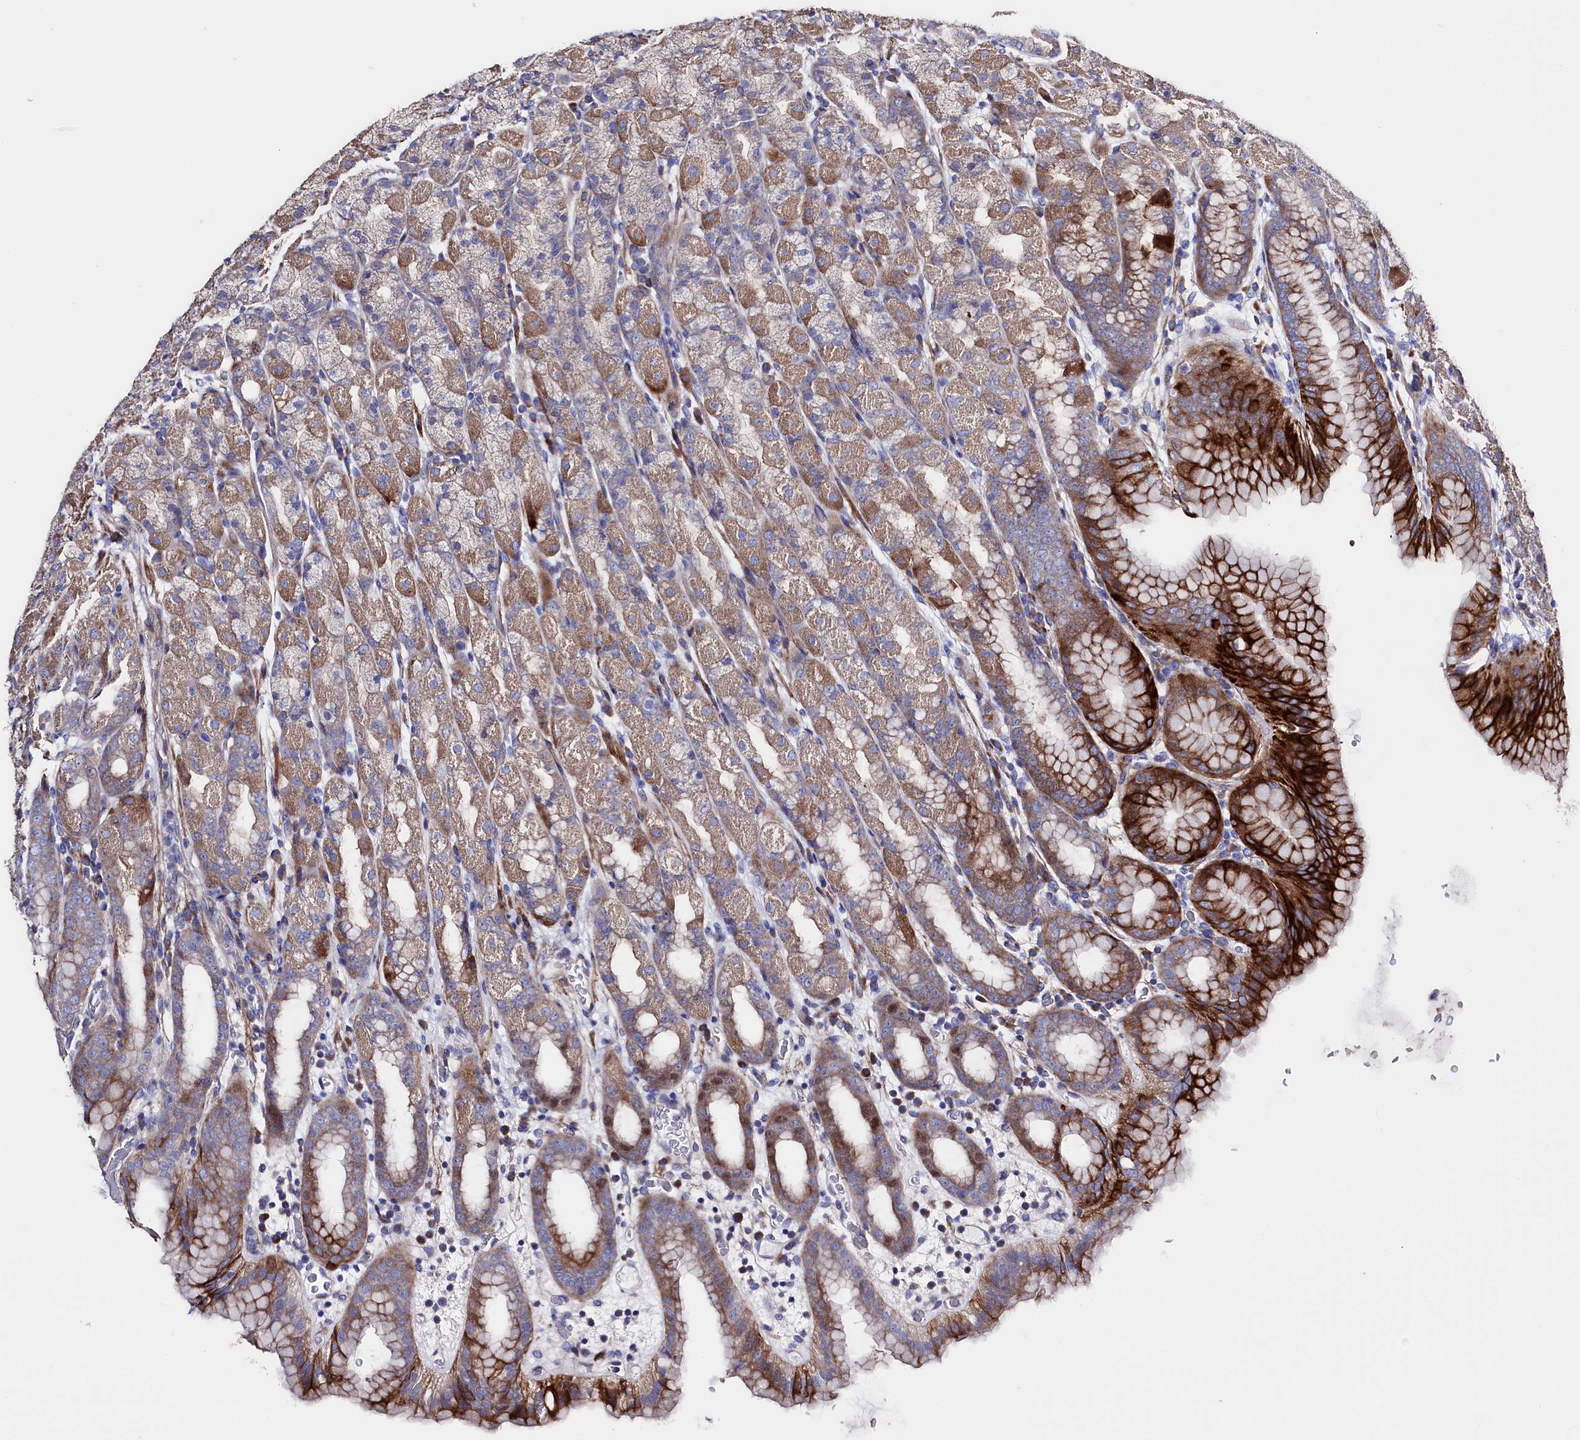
{"staining": {"intensity": "strong", "quantity": "<25%", "location": "cytoplasmic/membranous"}, "tissue": "stomach", "cell_type": "Glandular cells", "image_type": "normal", "snomed": [{"axis": "morphology", "description": "Normal tissue, NOS"}, {"axis": "topography", "description": "Stomach, upper"}], "caption": "Stomach stained with DAB immunohistochemistry exhibits medium levels of strong cytoplasmic/membranous positivity in about <25% of glandular cells.", "gene": "WNT8A", "patient": {"sex": "male", "age": 68}}